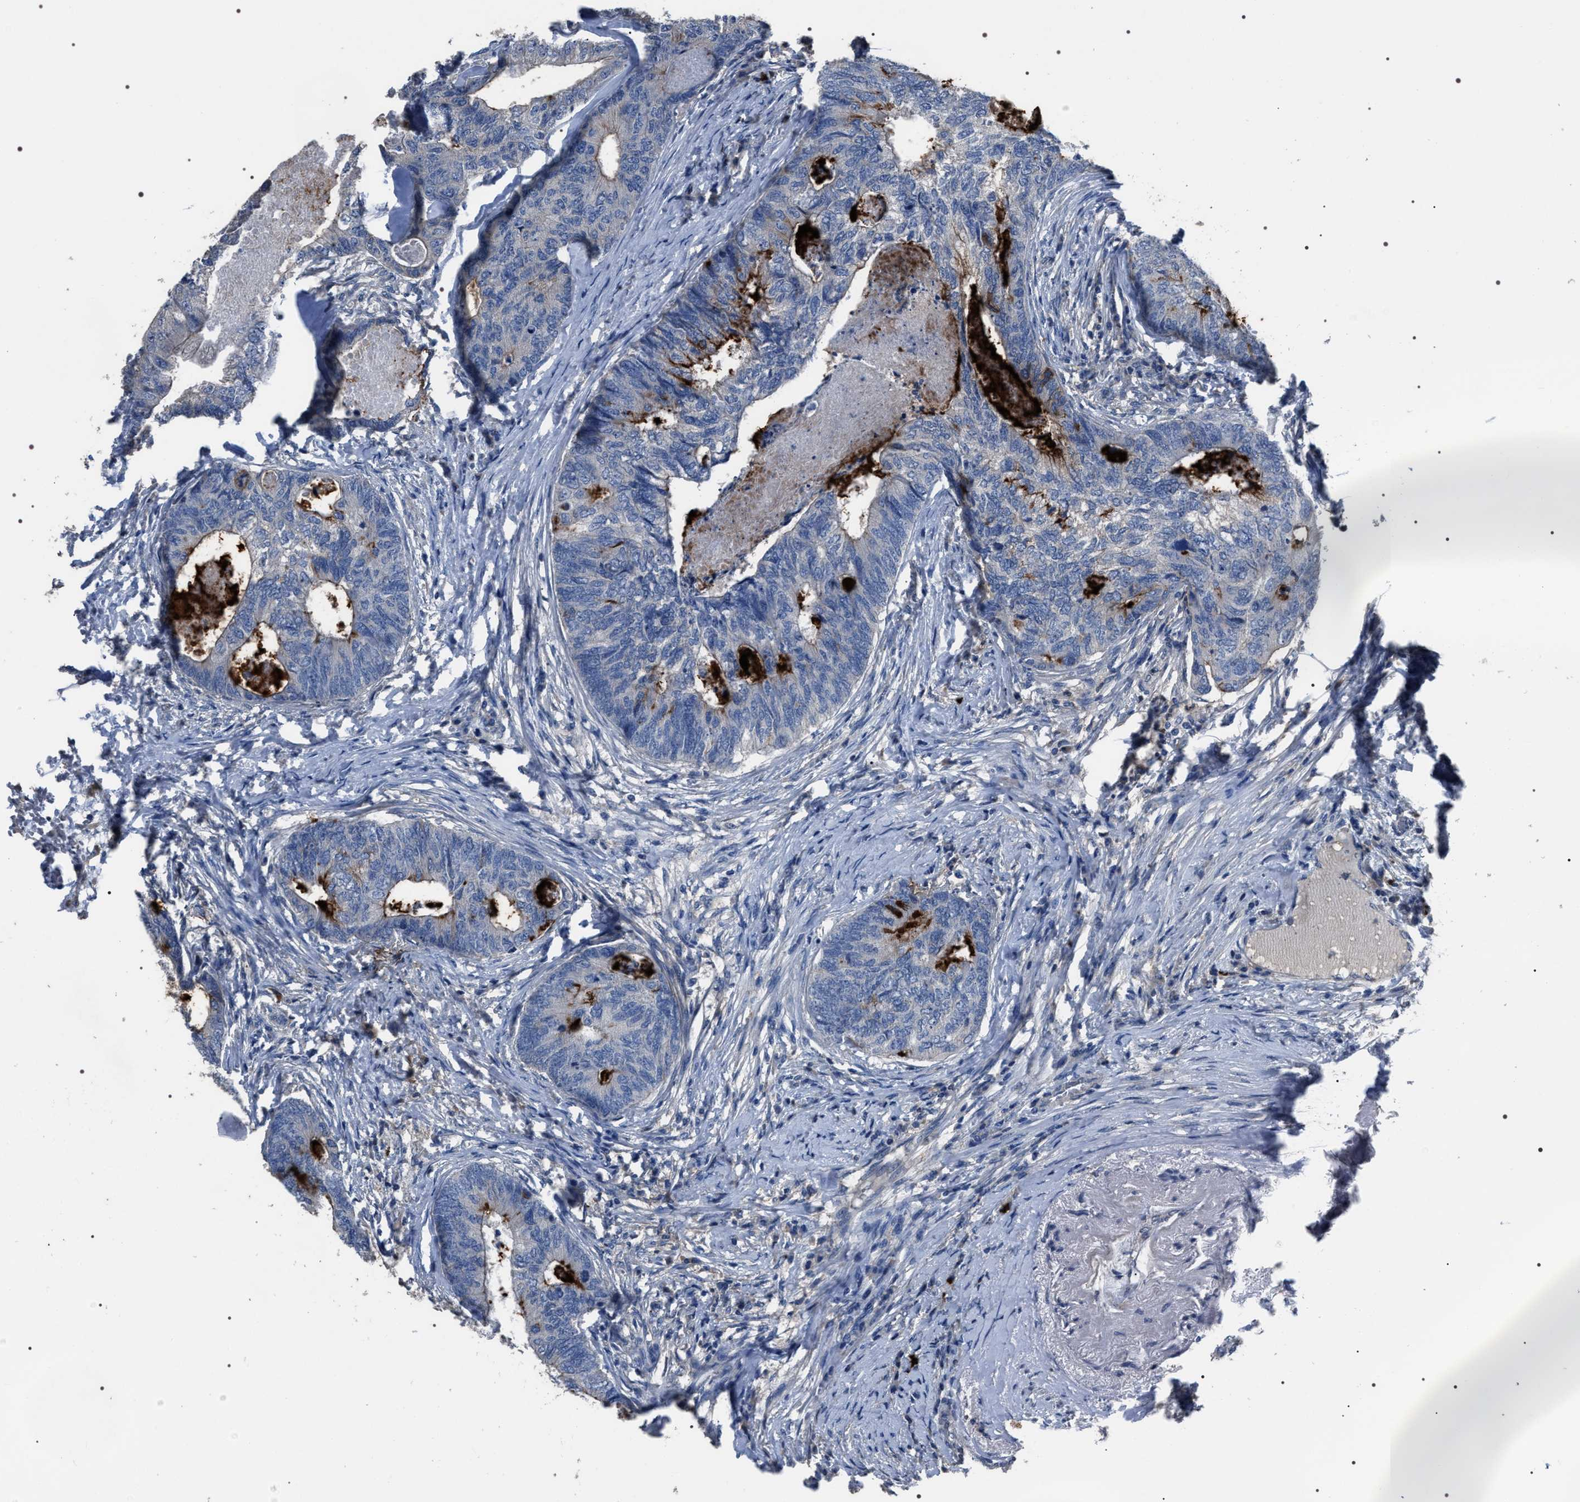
{"staining": {"intensity": "negative", "quantity": "none", "location": "none"}, "tissue": "colorectal cancer", "cell_type": "Tumor cells", "image_type": "cancer", "snomed": [{"axis": "morphology", "description": "Adenocarcinoma, NOS"}, {"axis": "topography", "description": "Colon"}], "caption": "Immunohistochemistry (IHC) of human colorectal cancer (adenocarcinoma) reveals no positivity in tumor cells. (Immunohistochemistry (IHC), brightfield microscopy, high magnification).", "gene": "TRIM54", "patient": {"sex": "female", "age": 67}}